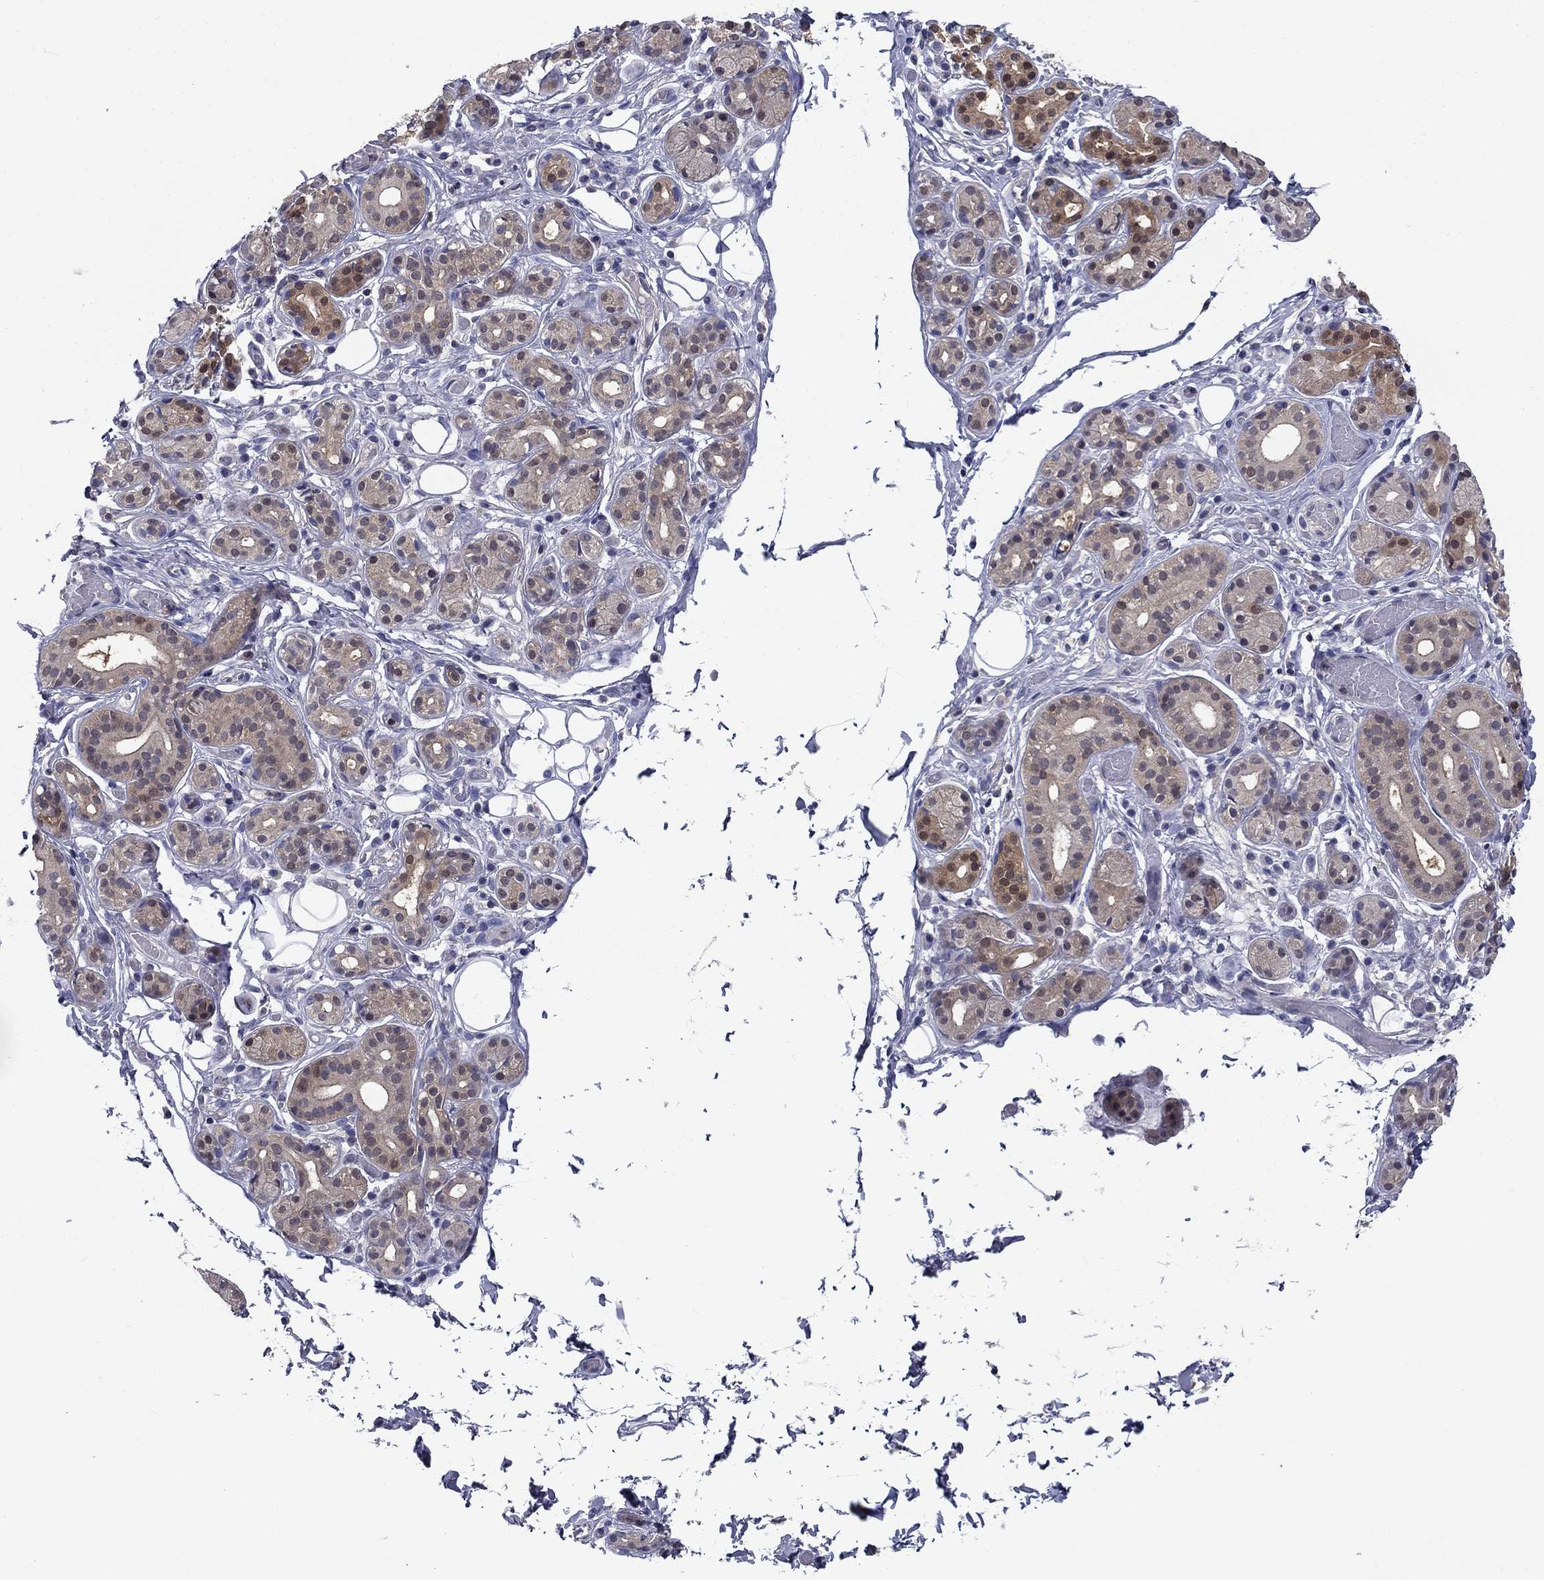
{"staining": {"intensity": "moderate", "quantity": "25%-75%", "location": "cytoplasmic/membranous"}, "tissue": "salivary gland", "cell_type": "Glandular cells", "image_type": "normal", "snomed": [{"axis": "morphology", "description": "Normal tissue, NOS"}, {"axis": "topography", "description": "Salivary gland"}, {"axis": "topography", "description": "Peripheral nerve tissue"}], "caption": "A histopathology image of human salivary gland stained for a protein demonstrates moderate cytoplasmic/membranous brown staining in glandular cells. (Brightfield microscopy of DAB IHC at high magnification).", "gene": "GLTP", "patient": {"sex": "male", "age": 71}}